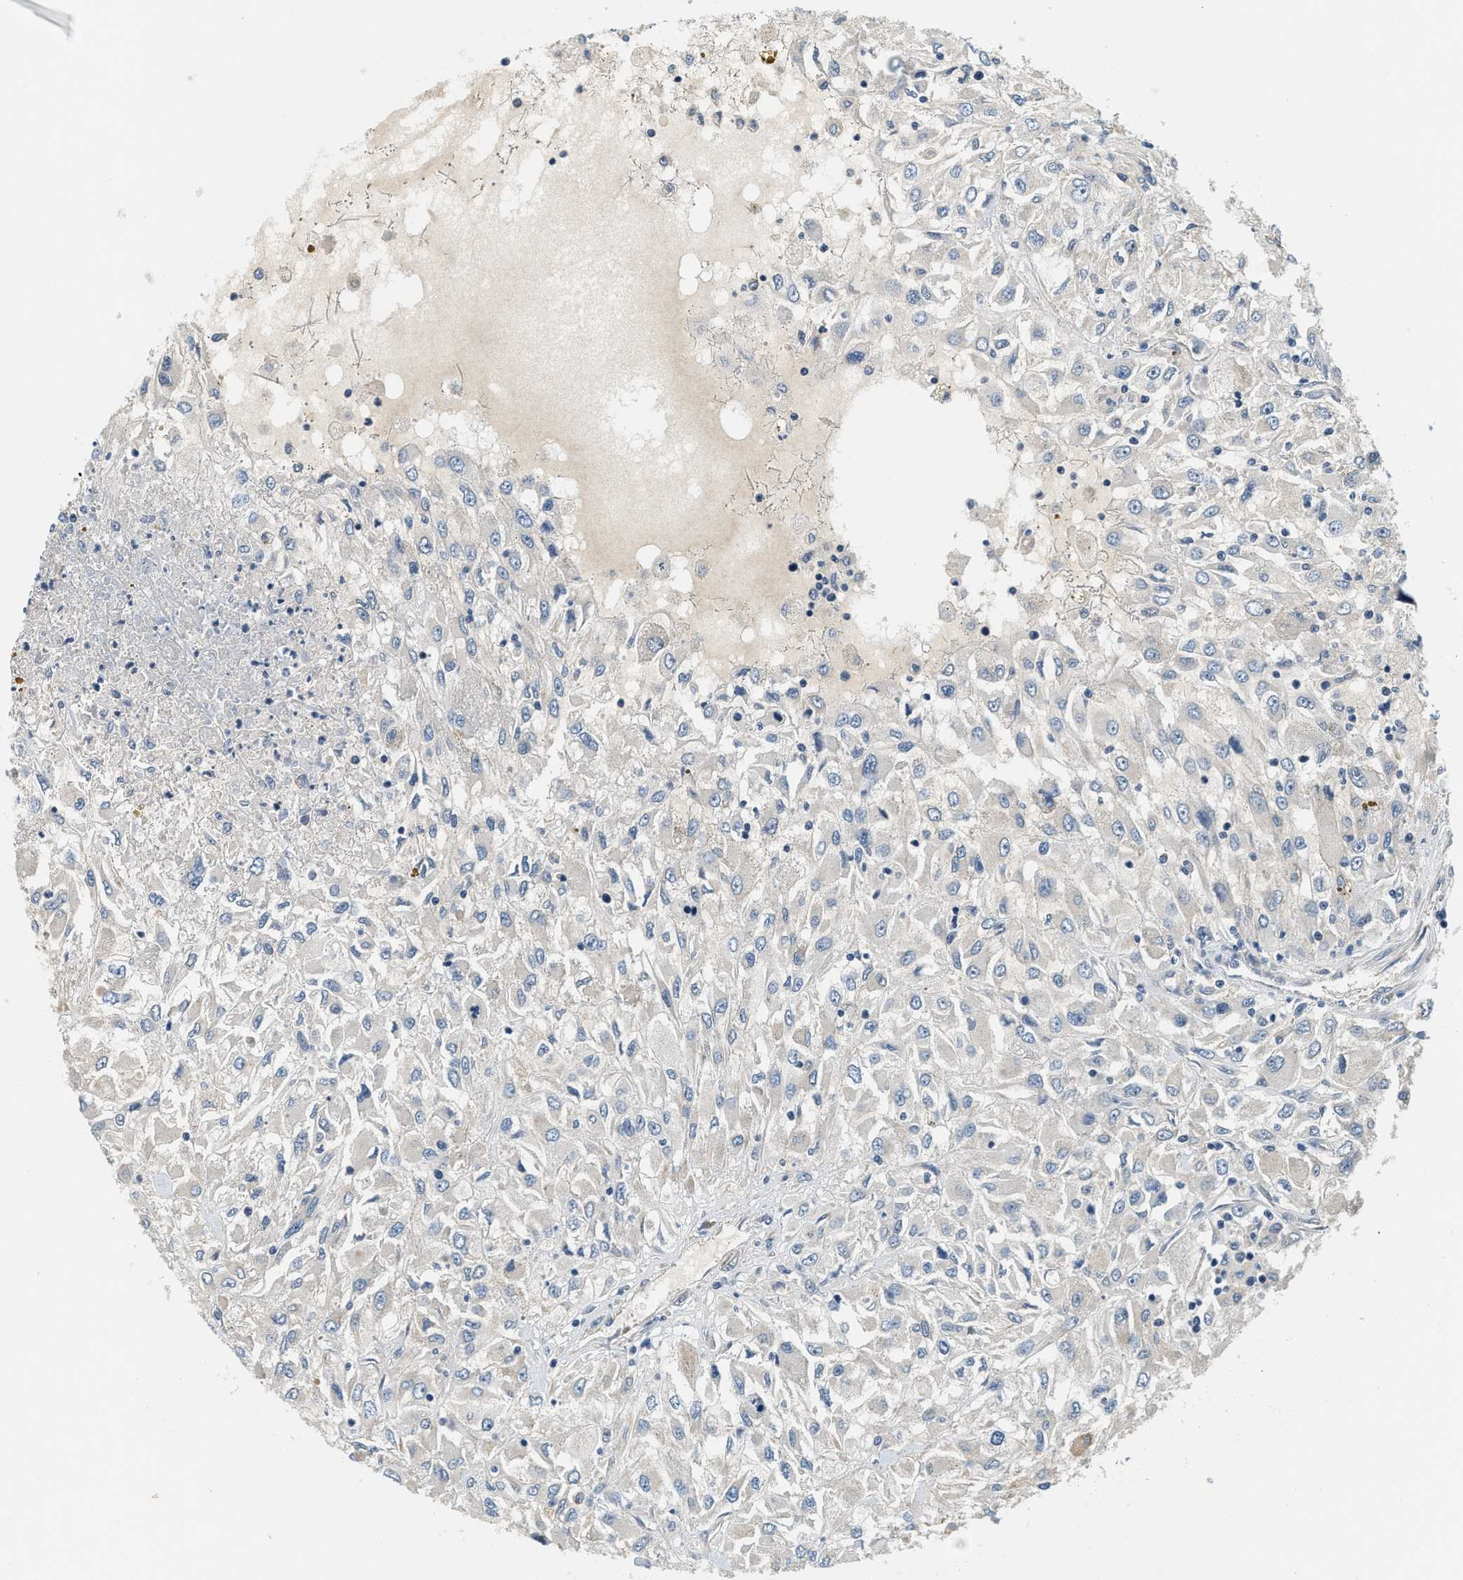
{"staining": {"intensity": "negative", "quantity": "none", "location": "none"}, "tissue": "renal cancer", "cell_type": "Tumor cells", "image_type": "cancer", "snomed": [{"axis": "morphology", "description": "Adenocarcinoma, NOS"}, {"axis": "topography", "description": "Kidney"}], "caption": "The immunohistochemistry histopathology image has no significant staining in tumor cells of renal cancer tissue. (DAB (3,3'-diaminobenzidine) immunohistochemistry visualized using brightfield microscopy, high magnification).", "gene": "YAE1", "patient": {"sex": "female", "age": 52}}